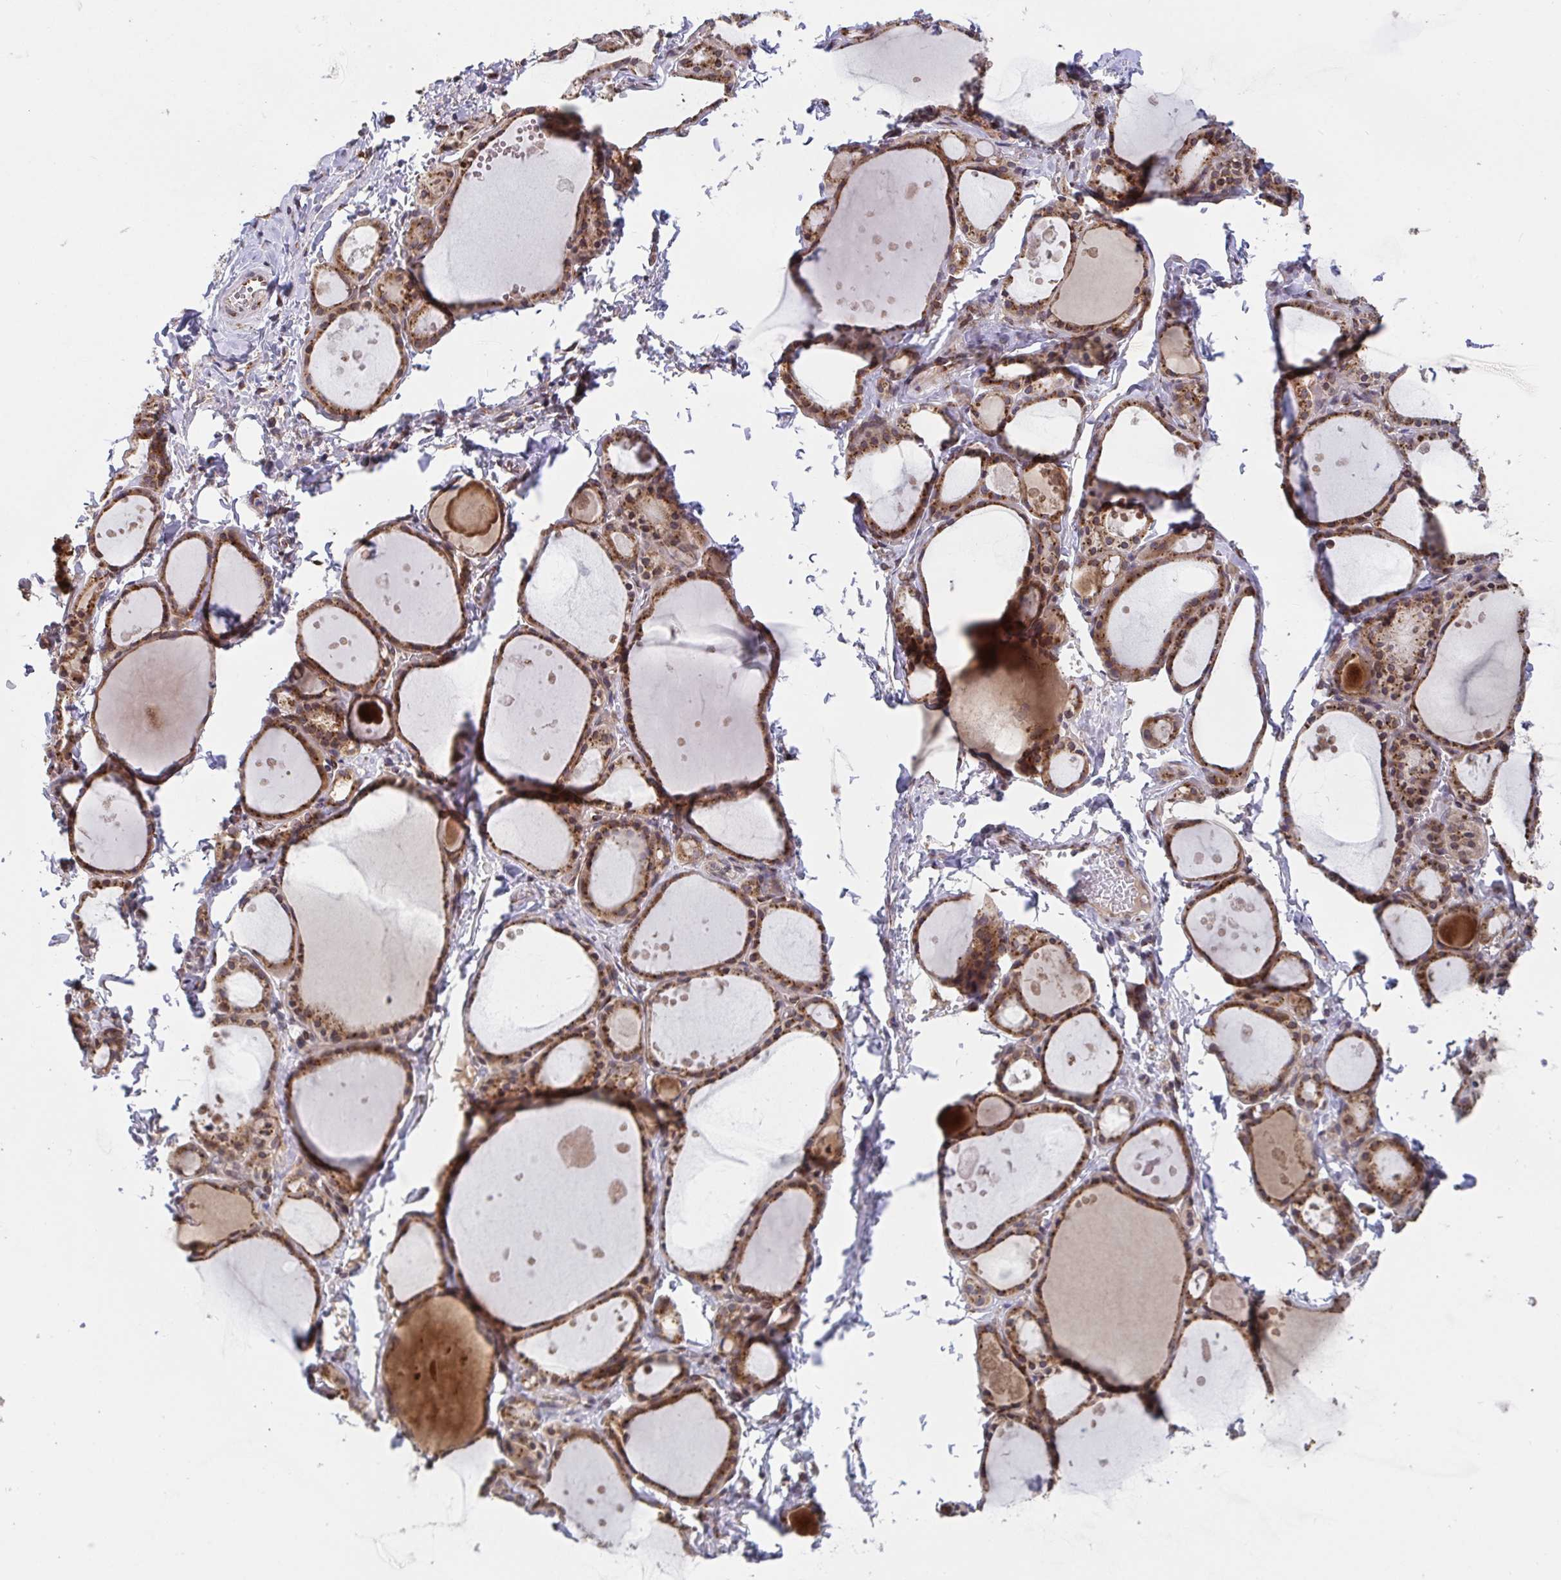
{"staining": {"intensity": "strong", "quantity": ">75%", "location": "cytoplasmic/membranous"}, "tissue": "thyroid gland", "cell_type": "Glandular cells", "image_type": "normal", "snomed": [{"axis": "morphology", "description": "Normal tissue, NOS"}, {"axis": "topography", "description": "Thyroid gland"}], "caption": "A high amount of strong cytoplasmic/membranous expression is present in approximately >75% of glandular cells in normal thyroid gland. The protein is stained brown, and the nuclei are stained in blue (DAB (3,3'-diaminobenzidine) IHC with brightfield microscopy, high magnification).", "gene": "ATP5MJ", "patient": {"sex": "male", "age": 68}}